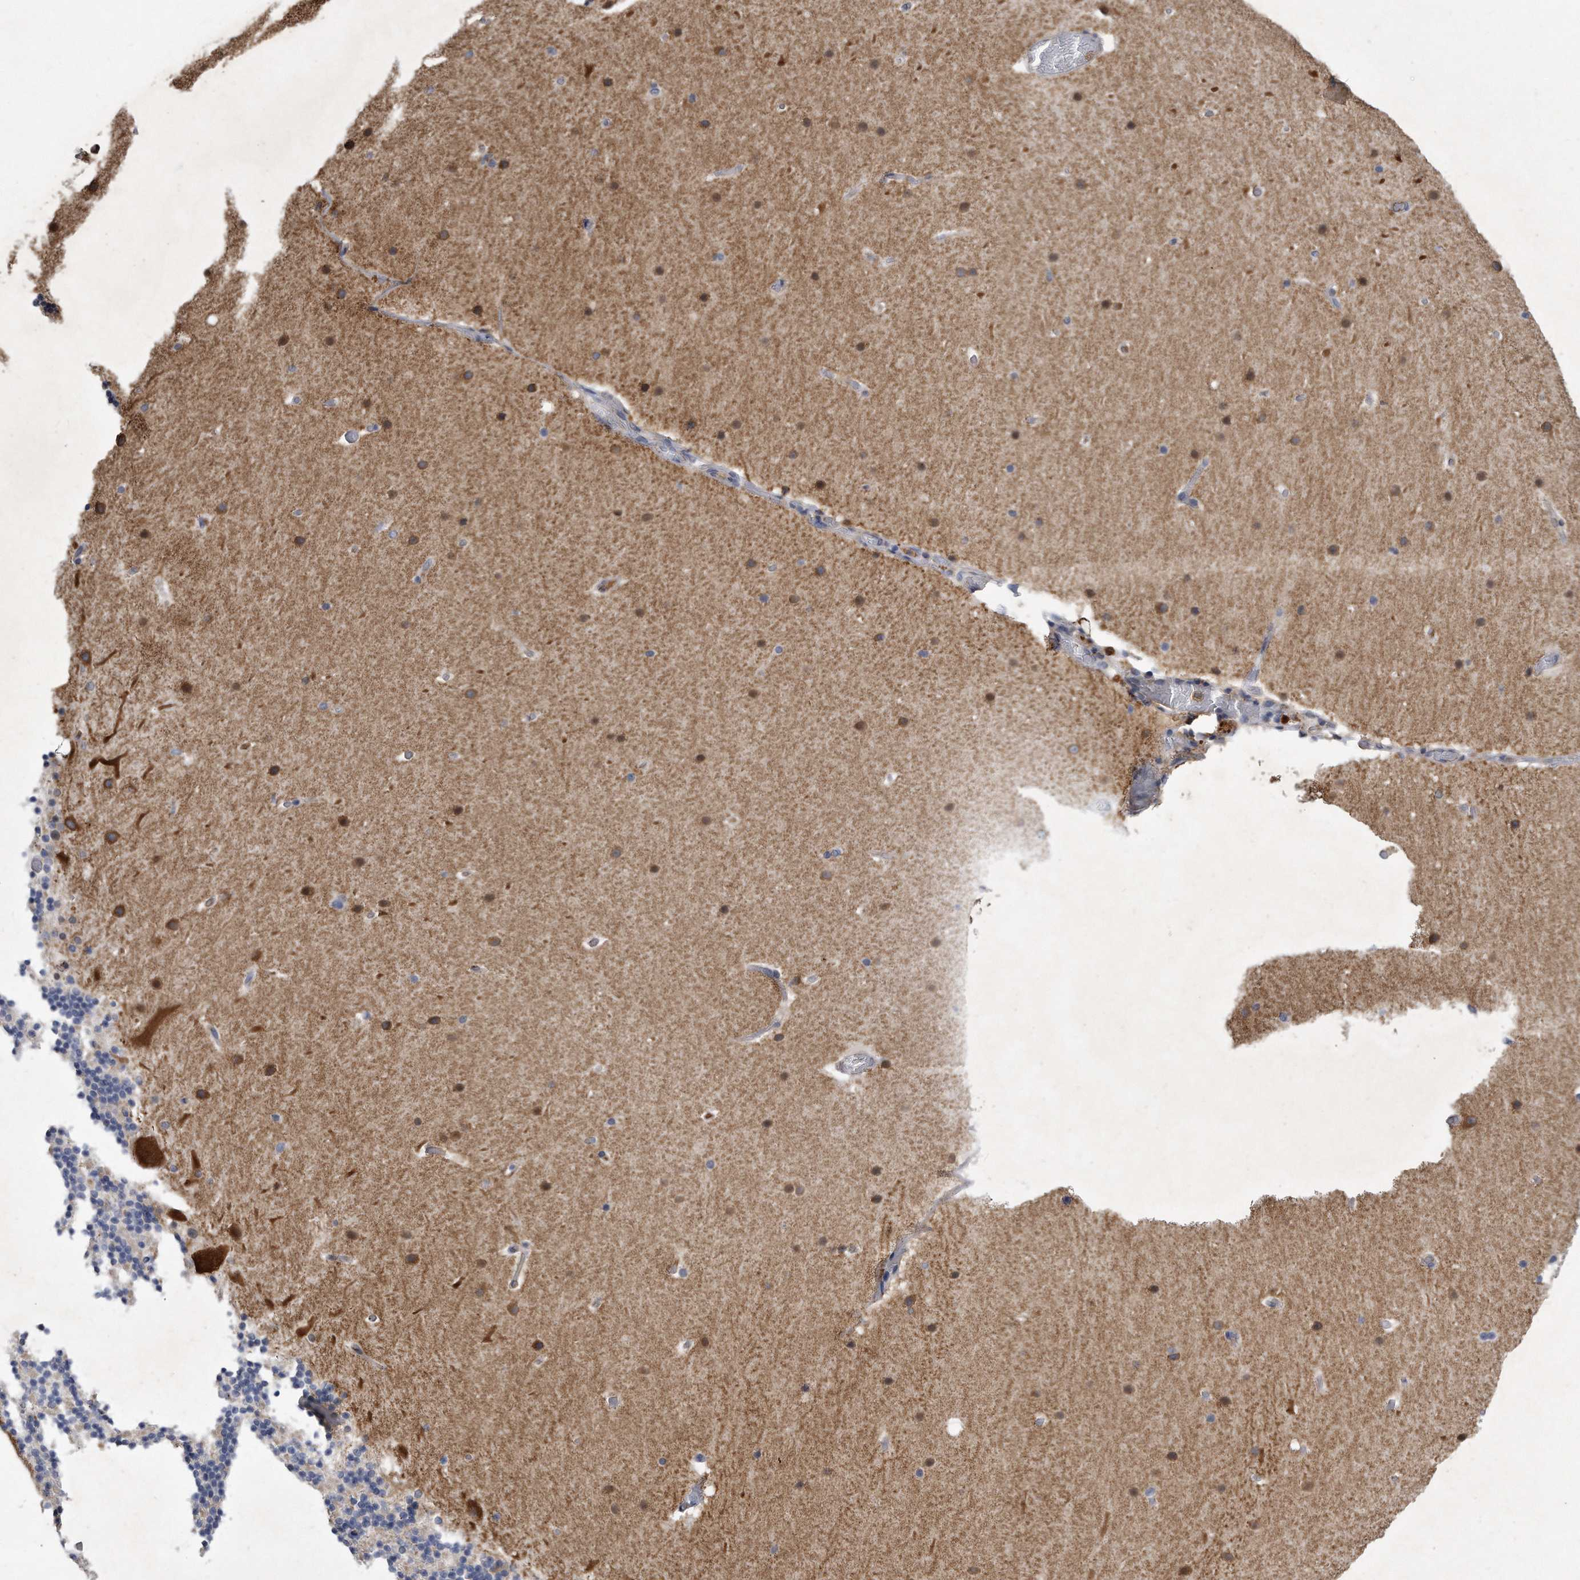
{"staining": {"intensity": "negative", "quantity": "none", "location": "none"}, "tissue": "cerebellum", "cell_type": "Cells in granular layer", "image_type": "normal", "snomed": [{"axis": "morphology", "description": "Normal tissue, NOS"}, {"axis": "topography", "description": "Cerebellum"}], "caption": "This photomicrograph is of normal cerebellum stained with immunohistochemistry to label a protein in brown with the nuclei are counter-stained blue. There is no staining in cells in granular layer.", "gene": "HOMER3", "patient": {"sex": "male", "age": 57}}